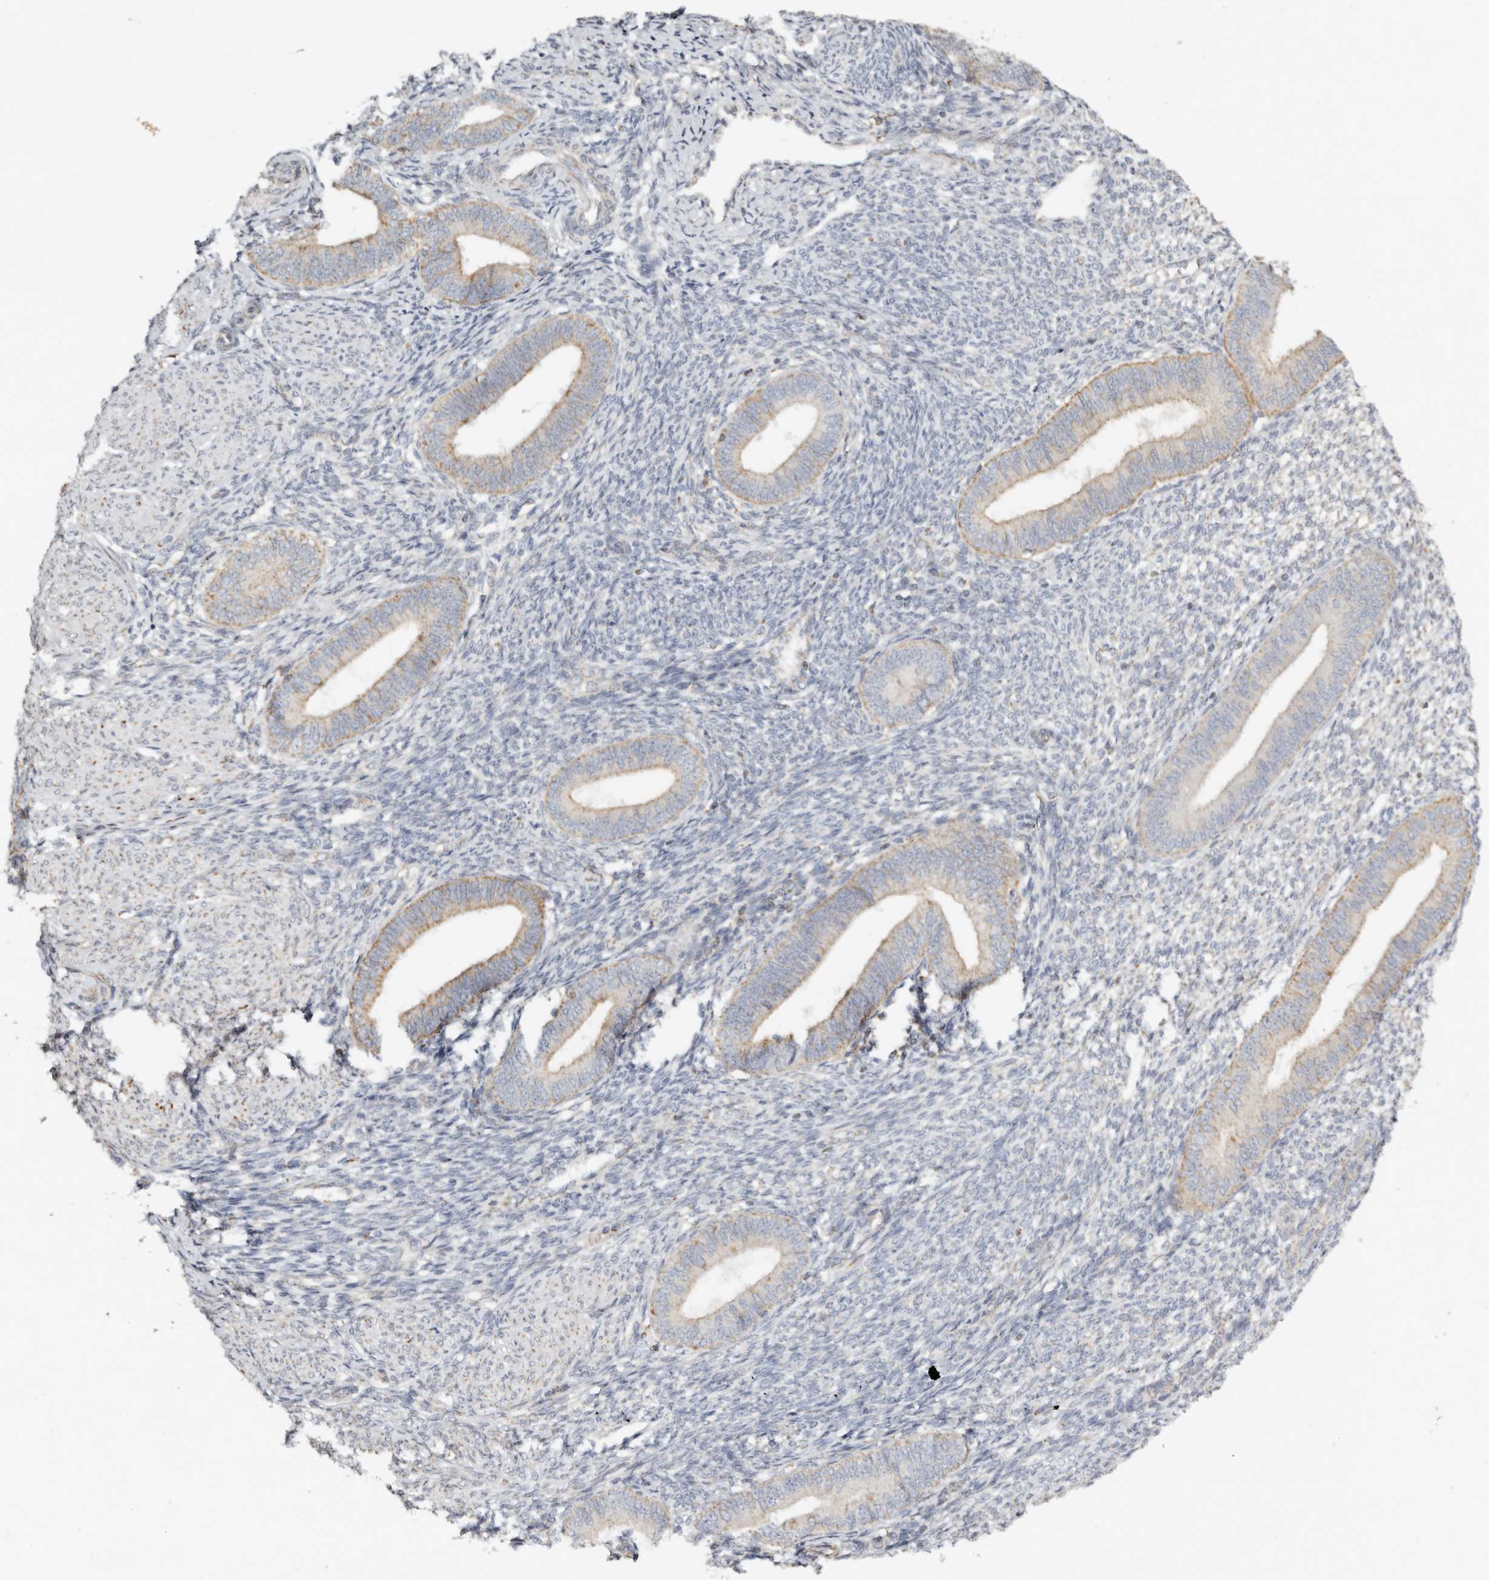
{"staining": {"intensity": "negative", "quantity": "none", "location": "none"}, "tissue": "endometrium", "cell_type": "Cells in endometrial stroma", "image_type": "normal", "snomed": [{"axis": "morphology", "description": "Normal tissue, NOS"}, {"axis": "topography", "description": "Endometrium"}], "caption": "Immunohistochemistry (IHC) image of unremarkable endometrium: endometrium stained with DAB (3,3'-diaminobenzidine) shows no significant protein positivity in cells in endometrial stroma. (Stains: DAB (3,3'-diaminobenzidine) IHC with hematoxylin counter stain, Microscopy: brightfield microscopy at high magnification).", "gene": "KDF1", "patient": {"sex": "female", "age": 46}}